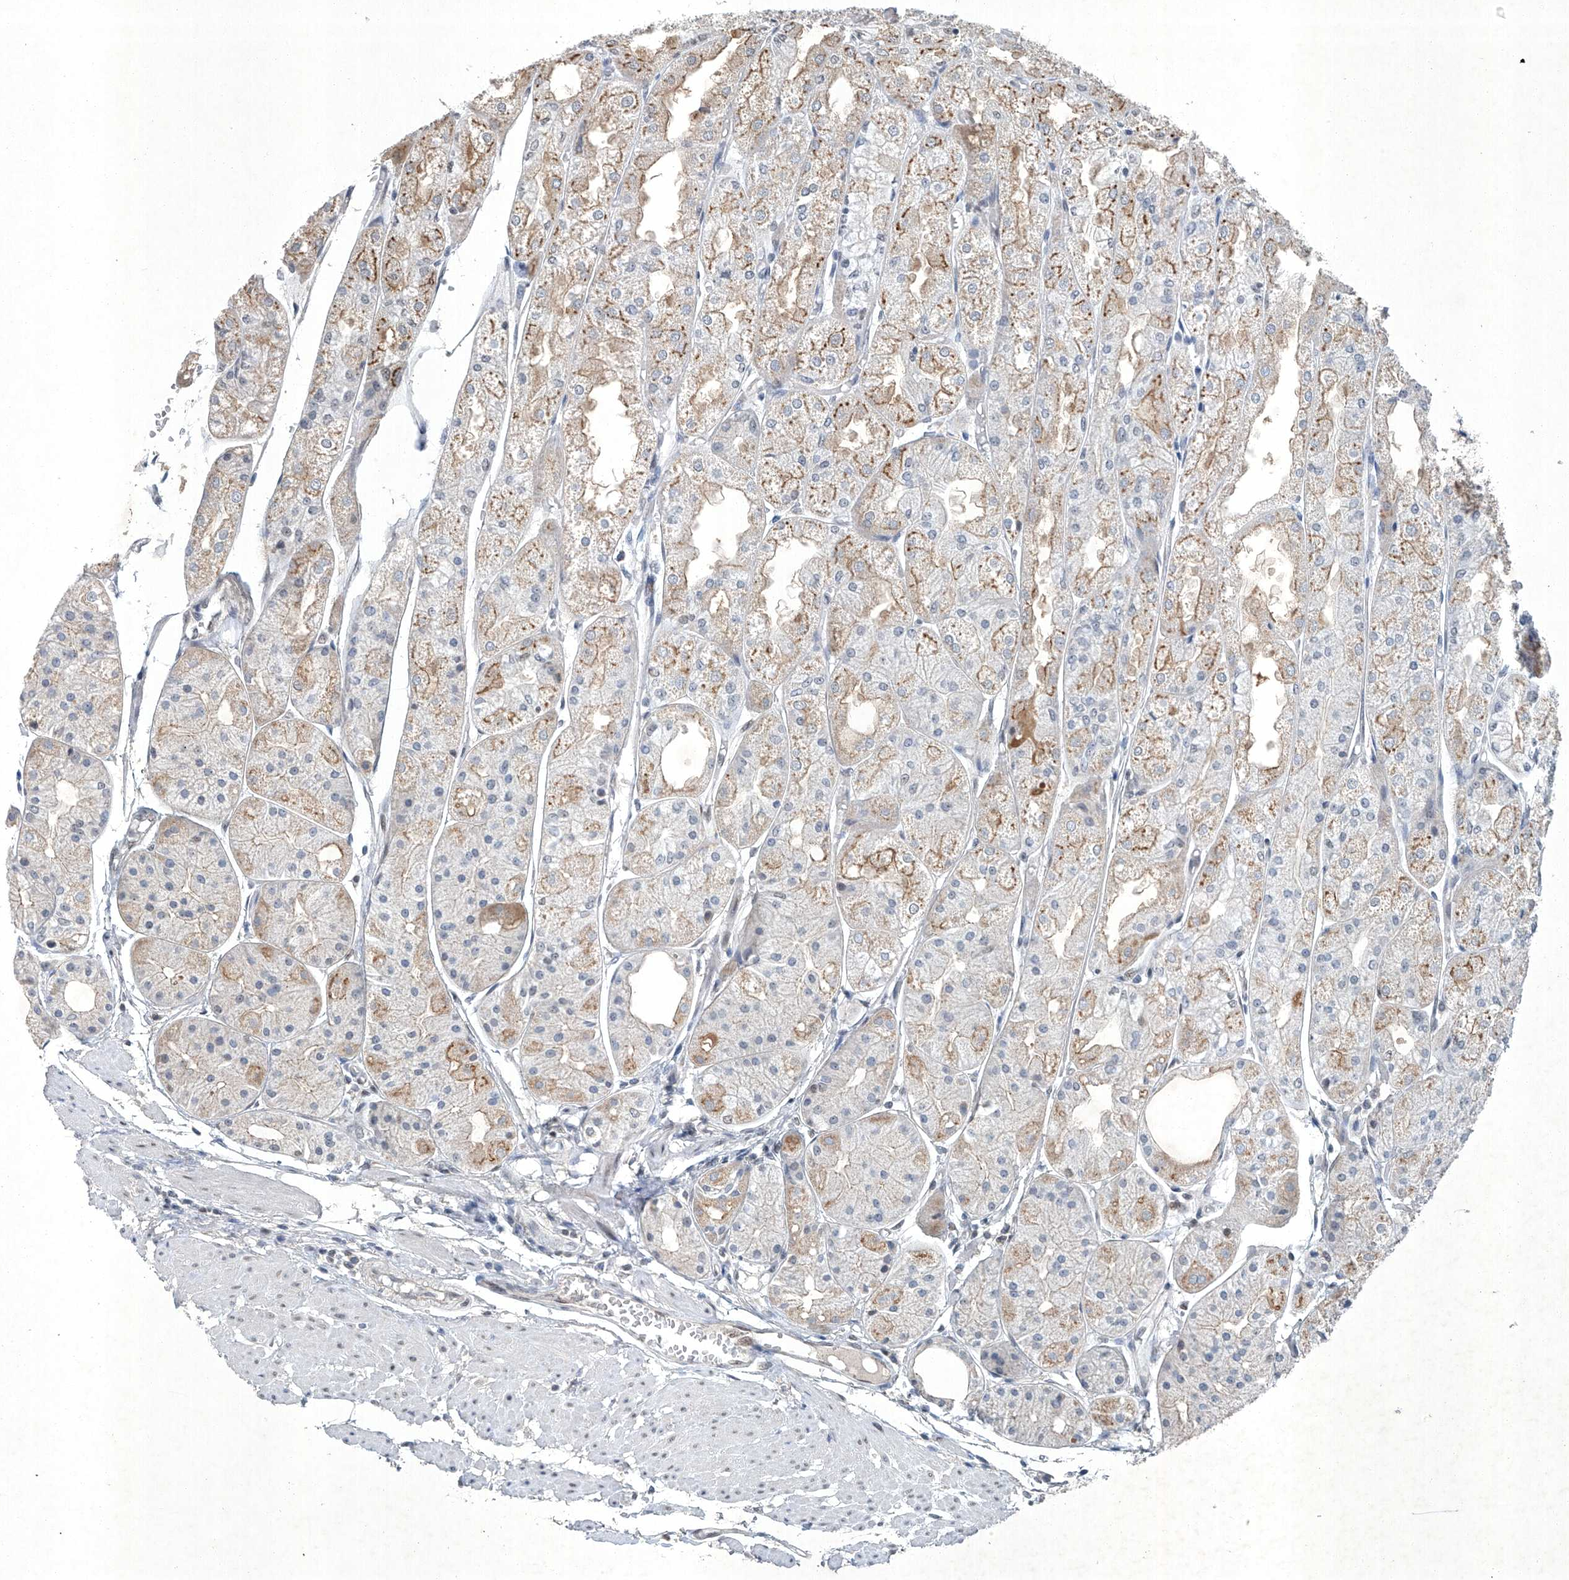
{"staining": {"intensity": "moderate", "quantity": "25%-75%", "location": "cytoplasmic/membranous"}, "tissue": "stomach", "cell_type": "Glandular cells", "image_type": "normal", "snomed": [{"axis": "morphology", "description": "Normal tissue, NOS"}, {"axis": "topography", "description": "Stomach, upper"}], "caption": "Immunohistochemical staining of benign stomach exhibits medium levels of moderate cytoplasmic/membranous staining in about 25%-75% of glandular cells. The staining was performed using DAB (3,3'-diaminobenzidine), with brown indicating positive protein expression. Nuclei are stained blue with hematoxylin.", "gene": "TAF8", "patient": {"sex": "male", "age": 72}}